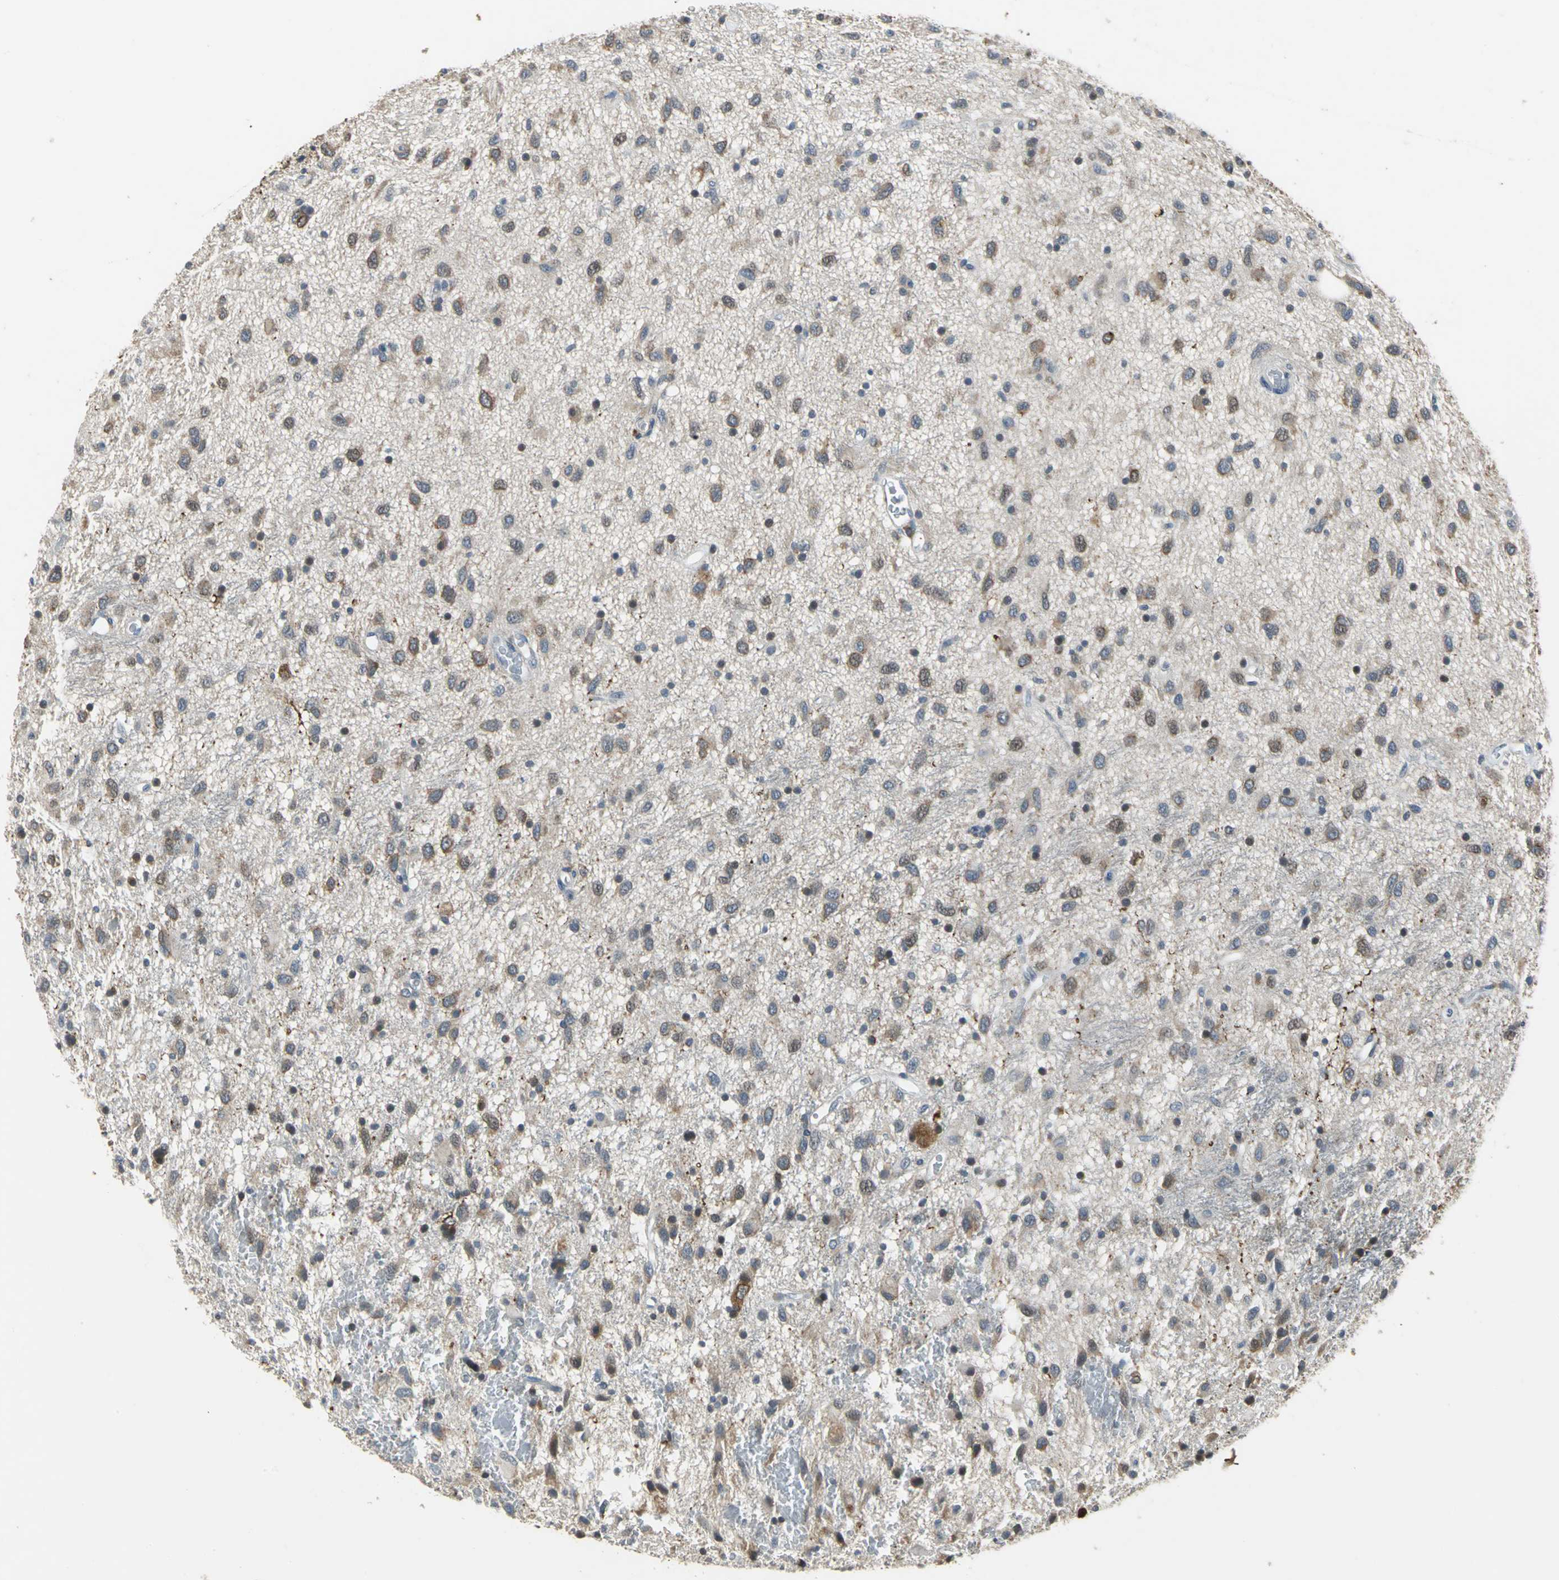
{"staining": {"intensity": "moderate", "quantity": ">75%", "location": "cytoplasmic/membranous"}, "tissue": "glioma", "cell_type": "Tumor cells", "image_type": "cancer", "snomed": [{"axis": "morphology", "description": "Glioma, malignant, Low grade"}, {"axis": "topography", "description": "Brain"}], "caption": "Immunohistochemical staining of glioma demonstrates medium levels of moderate cytoplasmic/membranous protein staining in about >75% of tumor cells. Using DAB (3,3'-diaminobenzidine) (brown) and hematoxylin (blue) stains, captured at high magnification using brightfield microscopy.", "gene": "JADE3", "patient": {"sex": "male", "age": 77}}